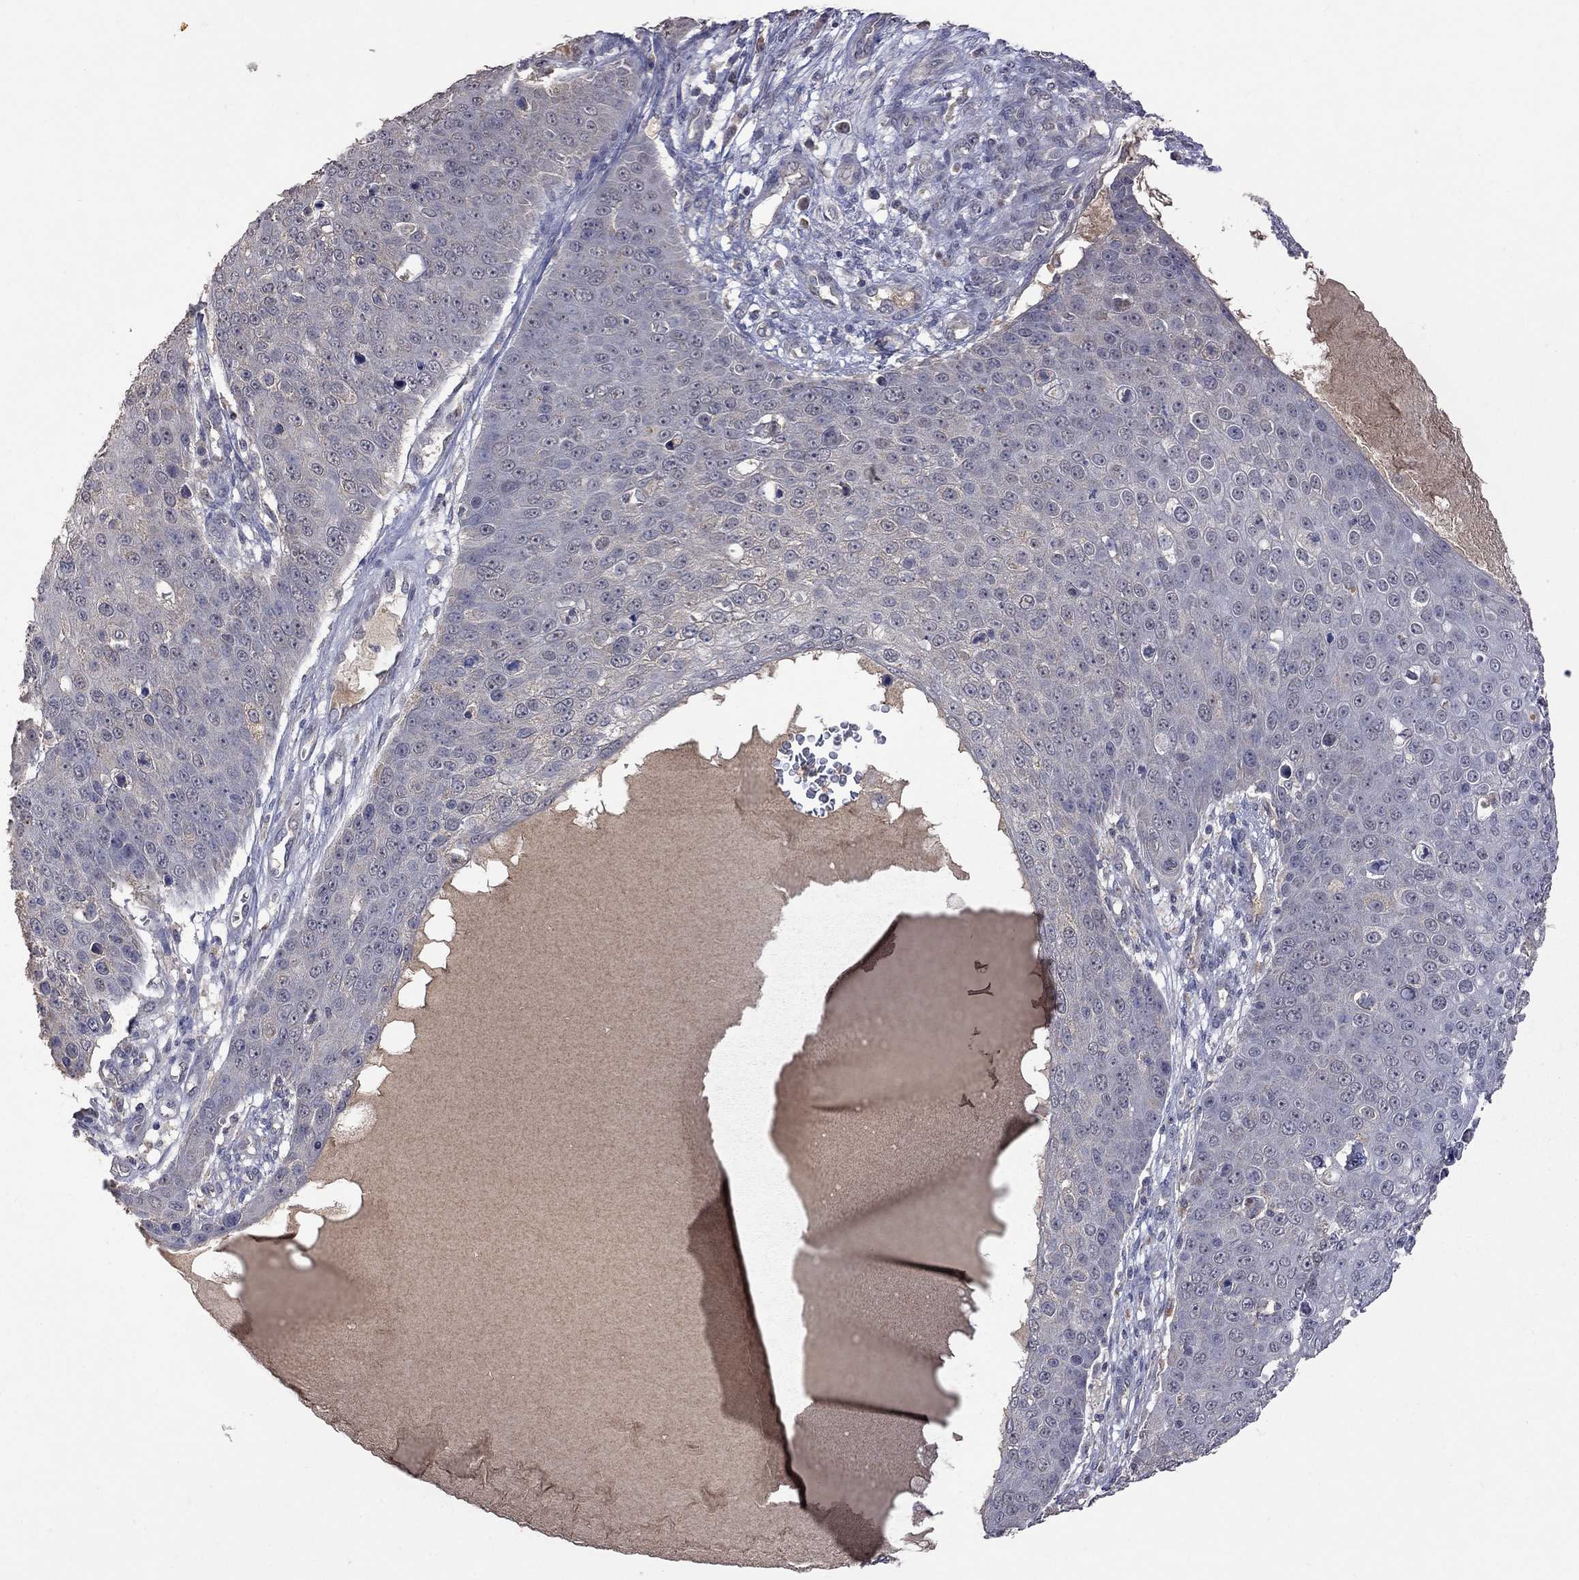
{"staining": {"intensity": "negative", "quantity": "none", "location": "none"}, "tissue": "skin cancer", "cell_type": "Tumor cells", "image_type": "cancer", "snomed": [{"axis": "morphology", "description": "Squamous cell carcinoma, NOS"}, {"axis": "topography", "description": "Skin"}], "caption": "IHC of squamous cell carcinoma (skin) shows no positivity in tumor cells. (DAB immunohistochemistry visualized using brightfield microscopy, high magnification).", "gene": "HTR6", "patient": {"sex": "male", "age": 71}}